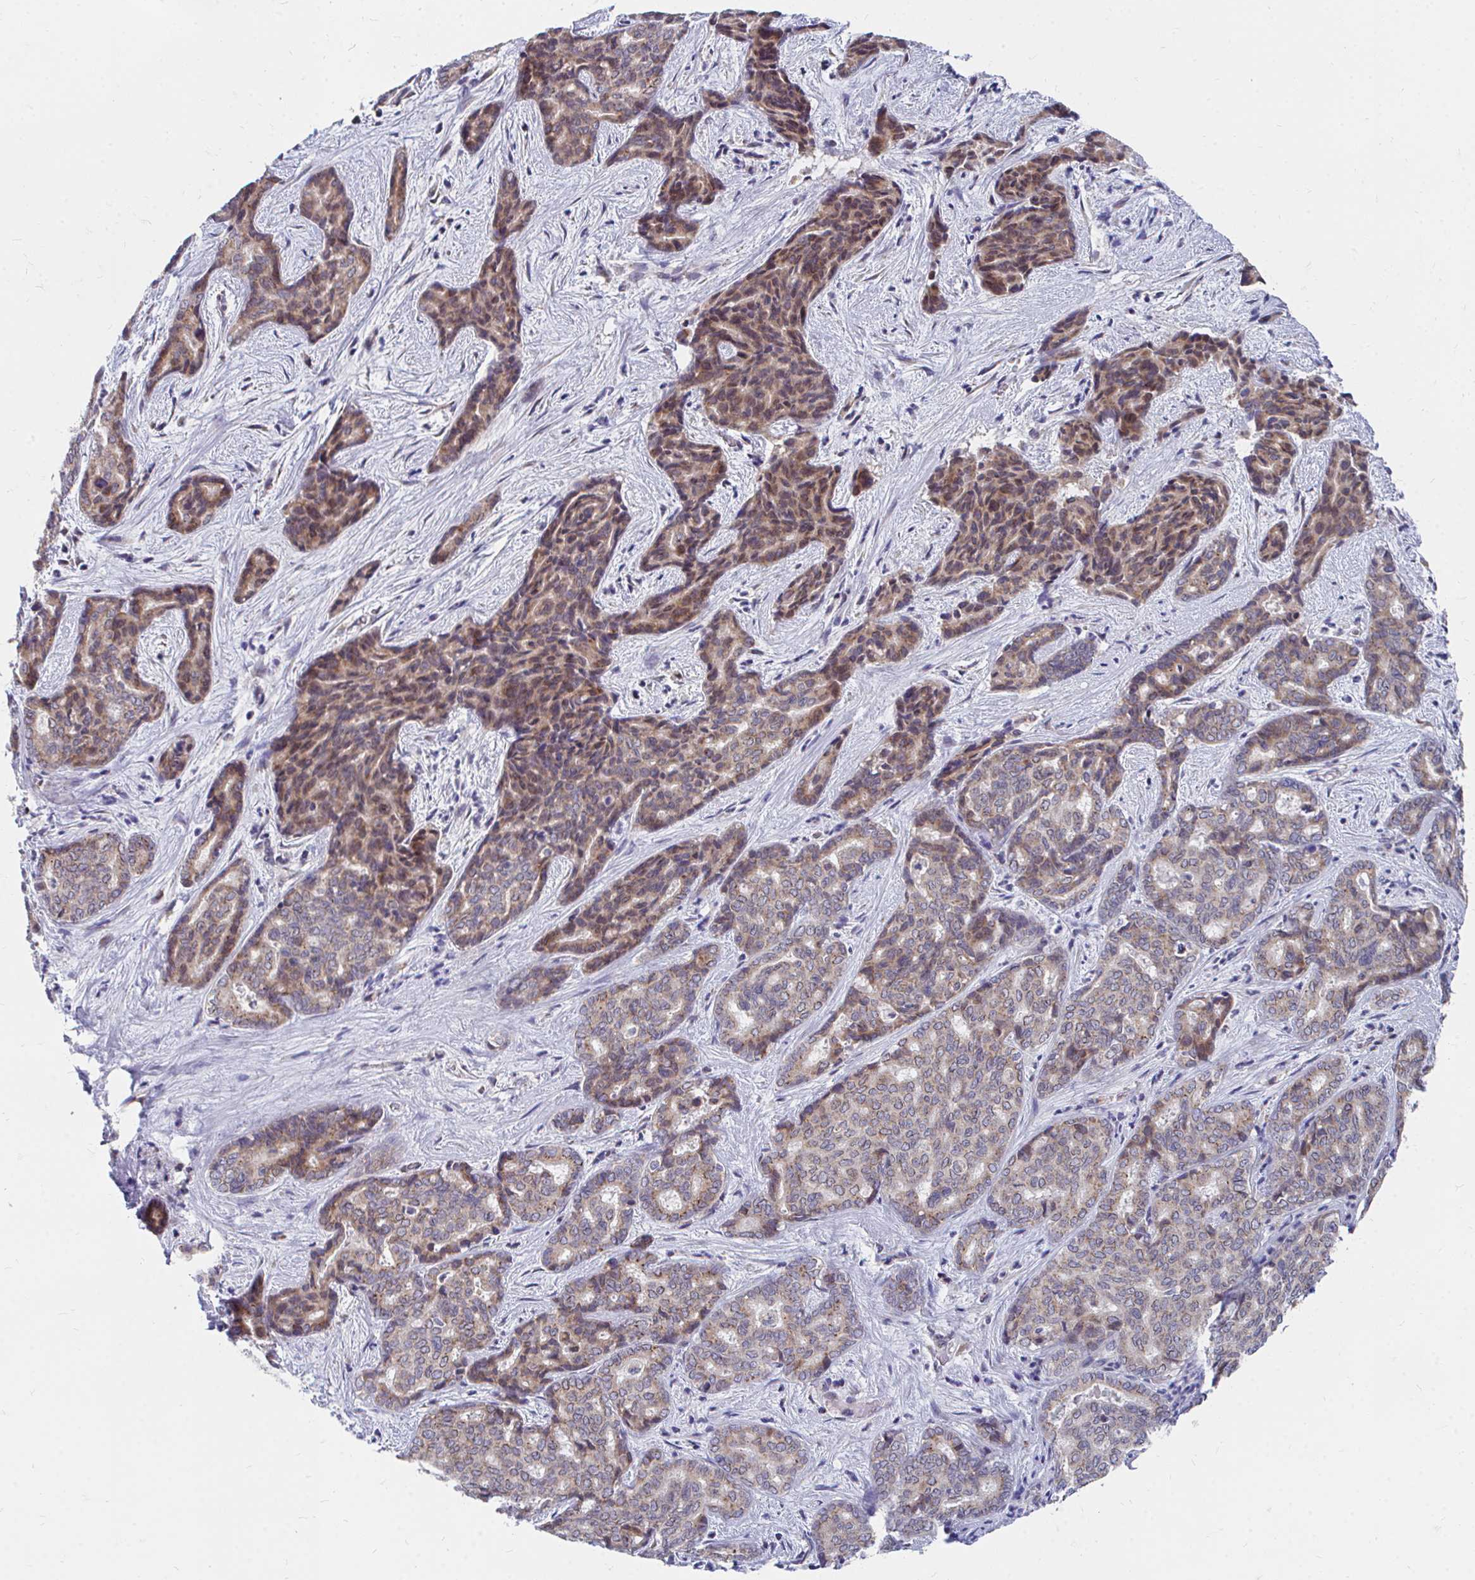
{"staining": {"intensity": "moderate", "quantity": ">75%", "location": "cytoplasmic/membranous"}, "tissue": "liver cancer", "cell_type": "Tumor cells", "image_type": "cancer", "snomed": [{"axis": "morphology", "description": "Cholangiocarcinoma"}, {"axis": "topography", "description": "Liver"}], "caption": "Immunohistochemistry (IHC) of human cholangiocarcinoma (liver) shows medium levels of moderate cytoplasmic/membranous expression in approximately >75% of tumor cells. The protein is stained brown, and the nuclei are stained in blue (DAB (3,3'-diaminobenzidine) IHC with brightfield microscopy, high magnification).", "gene": "PEX3", "patient": {"sex": "female", "age": 64}}